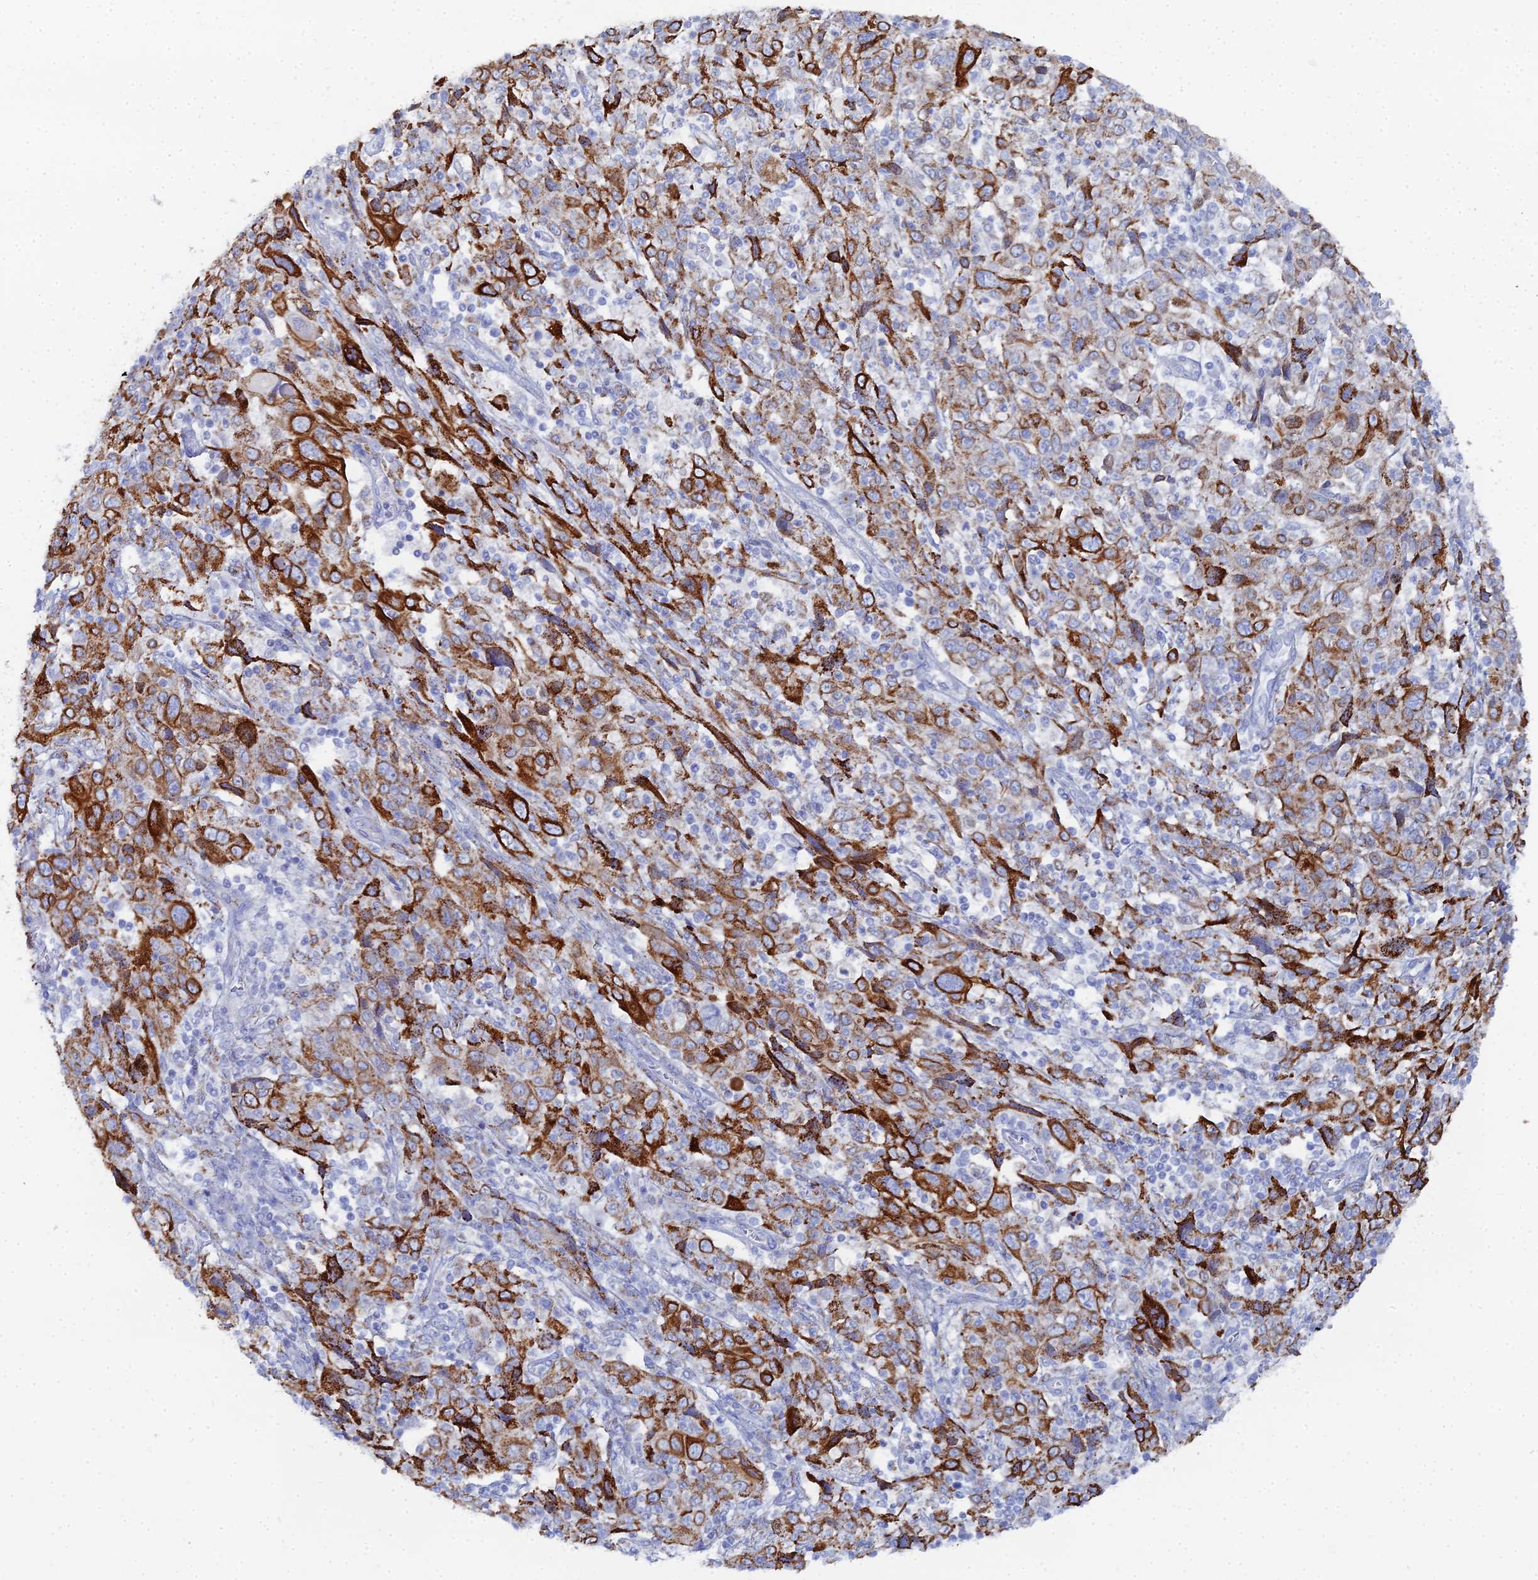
{"staining": {"intensity": "strong", "quantity": ">75%", "location": "cytoplasmic/membranous"}, "tissue": "cervical cancer", "cell_type": "Tumor cells", "image_type": "cancer", "snomed": [{"axis": "morphology", "description": "Squamous cell carcinoma, NOS"}, {"axis": "topography", "description": "Cervix"}], "caption": "Cervical squamous cell carcinoma was stained to show a protein in brown. There is high levels of strong cytoplasmic/membranous staining in approximately >75% of tumor cells.", "gene": "DHX34", "patient": {"sex": "female", "age": 46}}